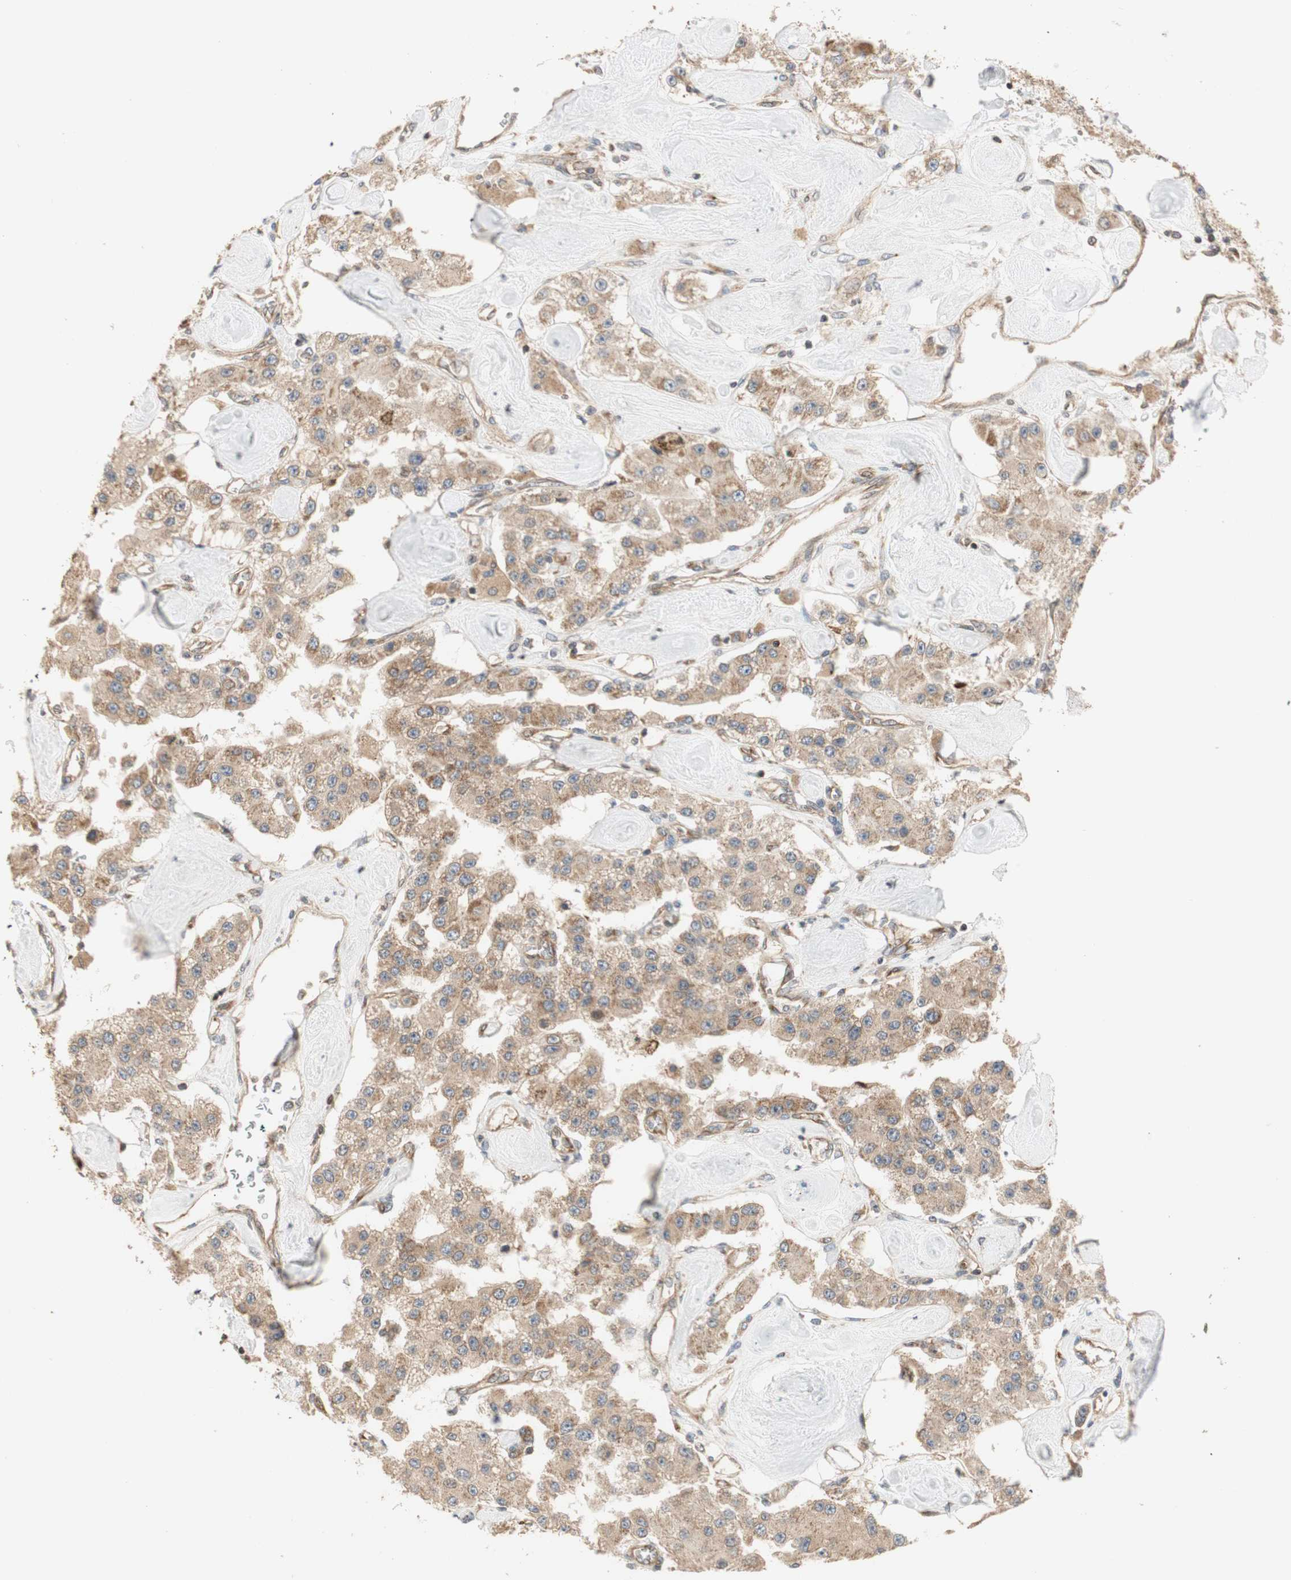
{"staining": {"intensity": "moderate", "quantity": ">75%", "location": "cytoplasmic/membranous"}, "tissue": "carcinoid", "cell_type": "Tumor cells", "image_type": "cancer", "snomed": [{"axis": "morphology", "description": "Carcinoid, malignant, NOS"}, {"axis": "topography", "description": "Pancreas"}], "caption": "Immunohistochemical staining of carcinoid demonstrates medium levels of moderate cytoplasmic/membranous staining in about >75% of tumor cells. (Brightfield microscopy of DAB IHC at high magnification).", "gene": "CTTNBP2NL", "patient": {"sex": "male", "age": 41}}